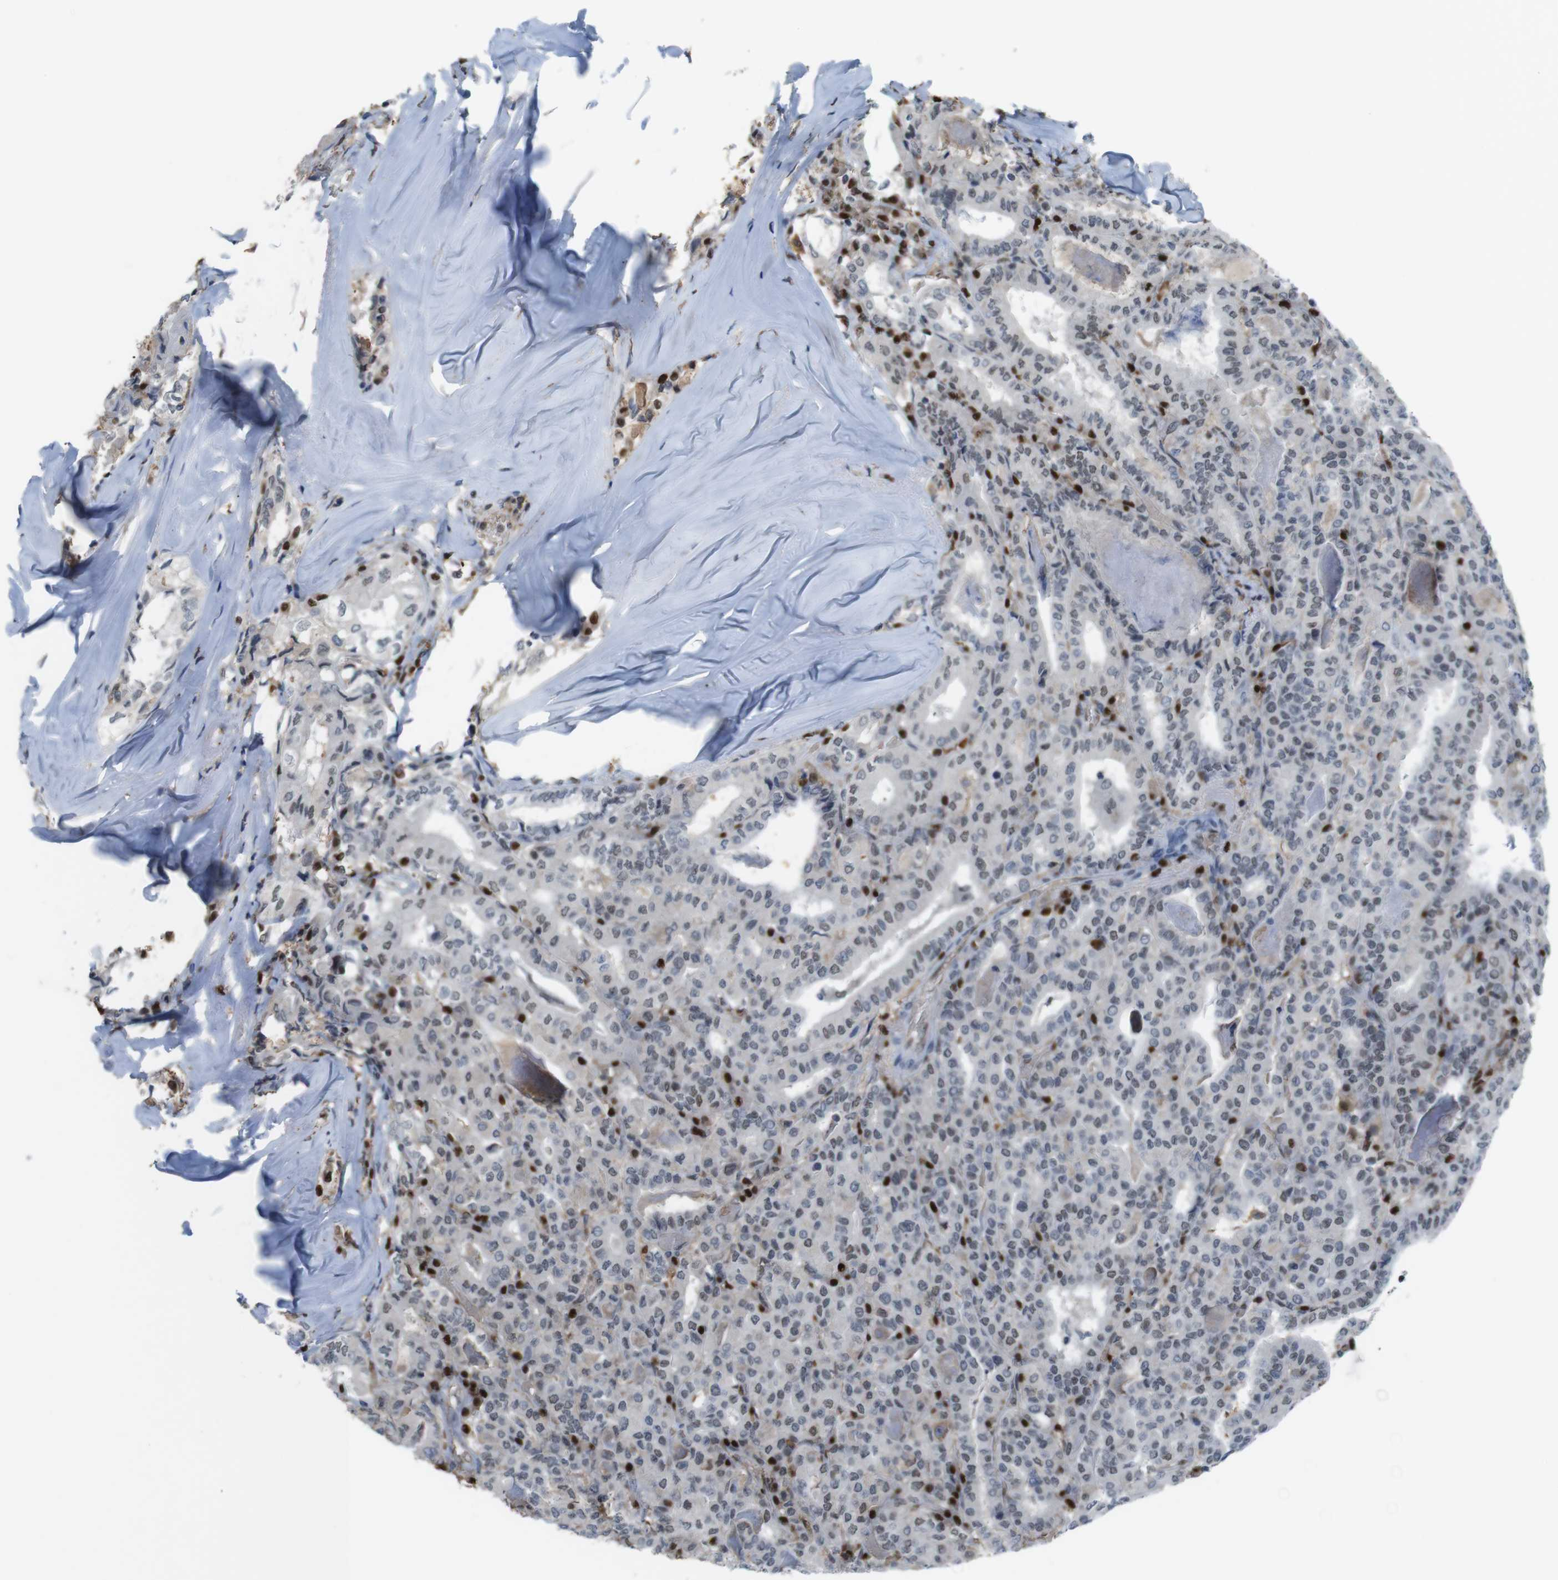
{"staining": {"intensity": "negative", "quantity": "none", "location": "none"}, "tissue": "thyroid cancer", "cell_type": "Tumor cells", "image_type": "cancer", "snomed": [{"axis": "morphology", "description": "Papillary adenocarcinoma, NOS"}, {"axis": "topography", "description": "Thyroid gland"}], "caption": "DAB (3,3'-diaminobenzidine) immunohistochemical staining of papillary adenocarcinoma (thyroid) shows no significant staining in tumor cells.", "gene": "SUB1", "patient": {"sex": "female", "age": 42}}